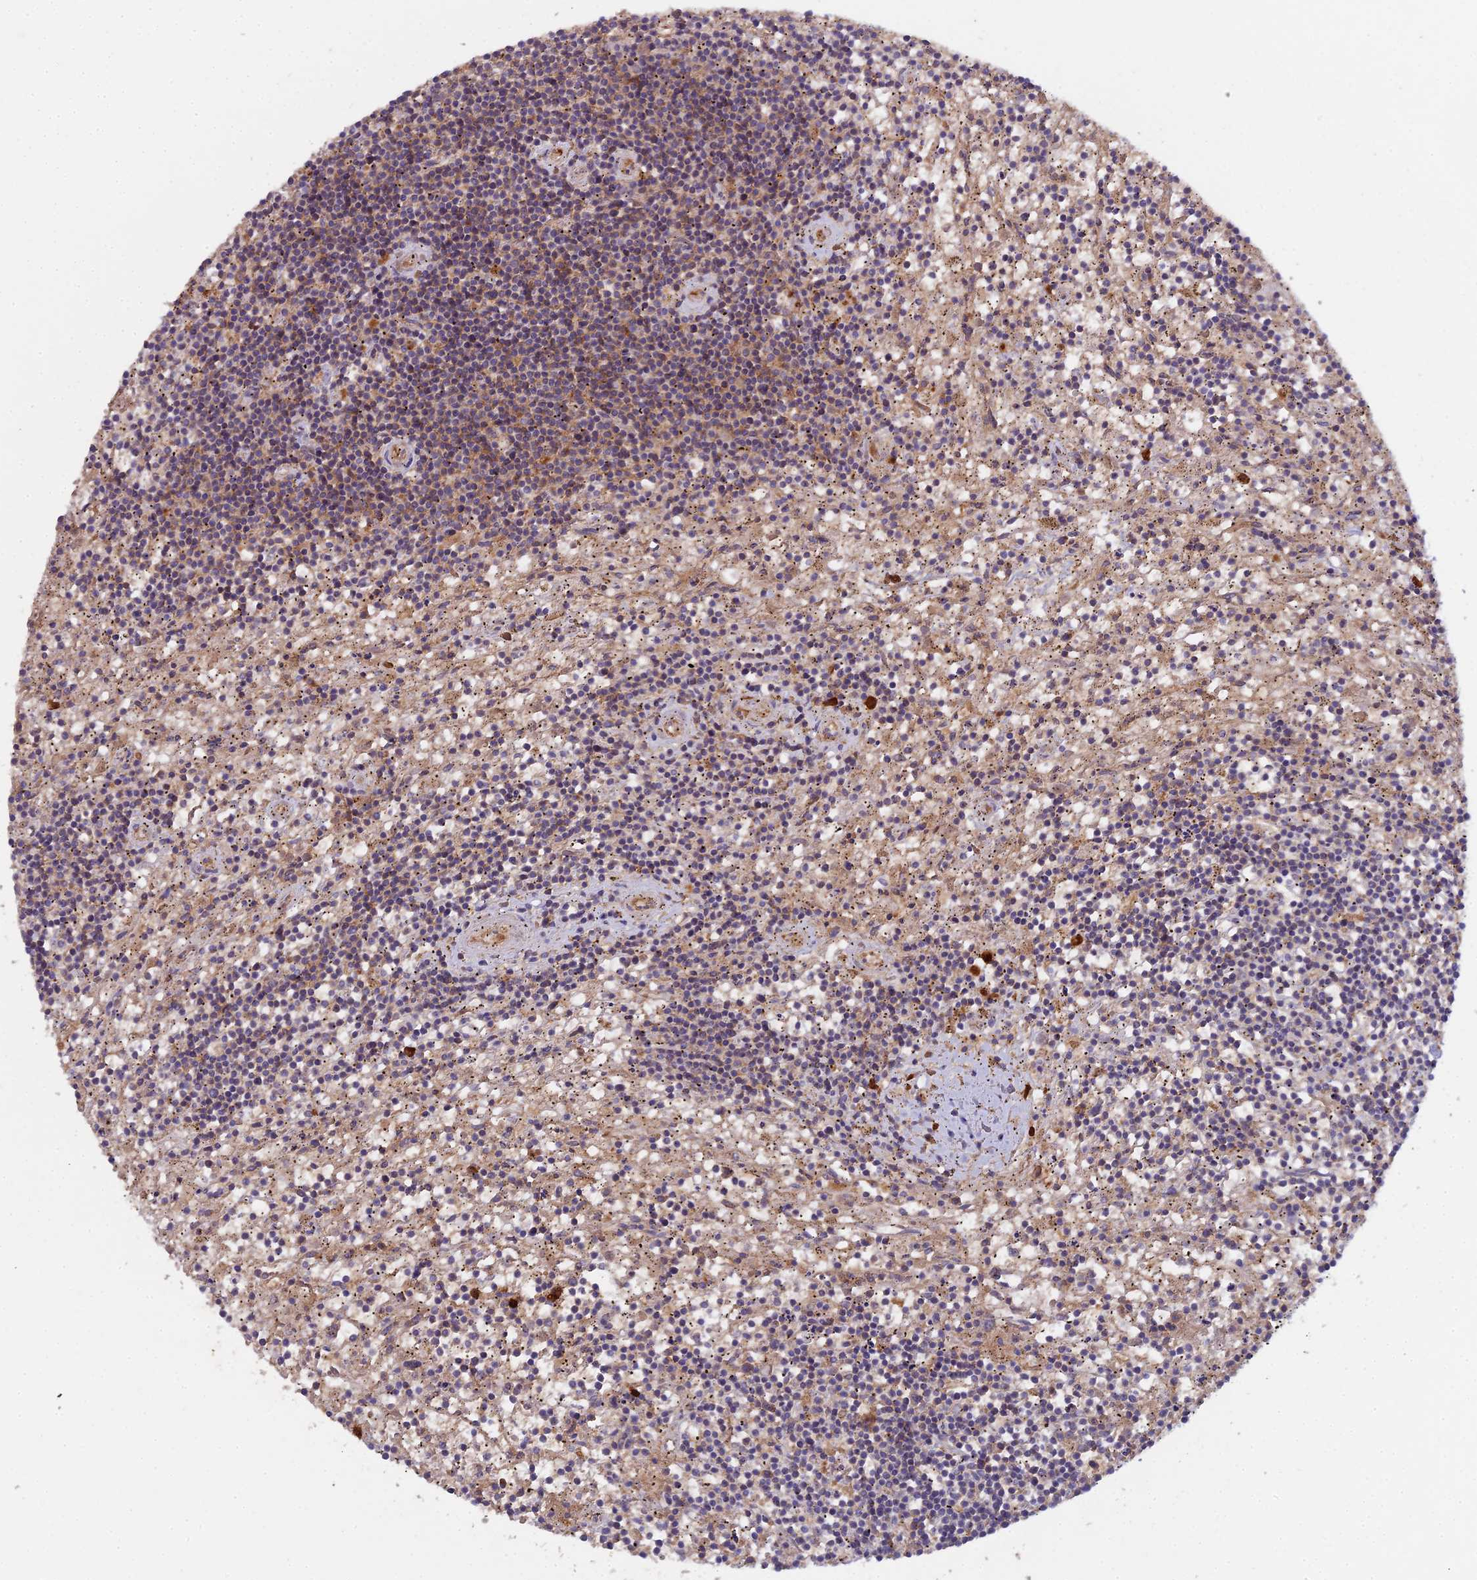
{"staining": {"intensity": "moderate", "quantity": "<25%", "location": "cytoplasmic/membranous"}, "tissue": "lymphoma", "cell_type": "Tumor cells", "image_type": "cancer", "snomed": [{"axis": "morphology", "description": "Malignant lymphoma, non-Hodgkin's type, Low grade"}, {"axis": "topography", "description": "Spleen"}], "caption": "Human lymphoma stained with a brown dye demonstrates moderate cytoplasmic/membranous positive positivity in approximately <25% of tumor cells.", "gene": "CCDC167", "patient": {"sex": "male", "age": 76}}